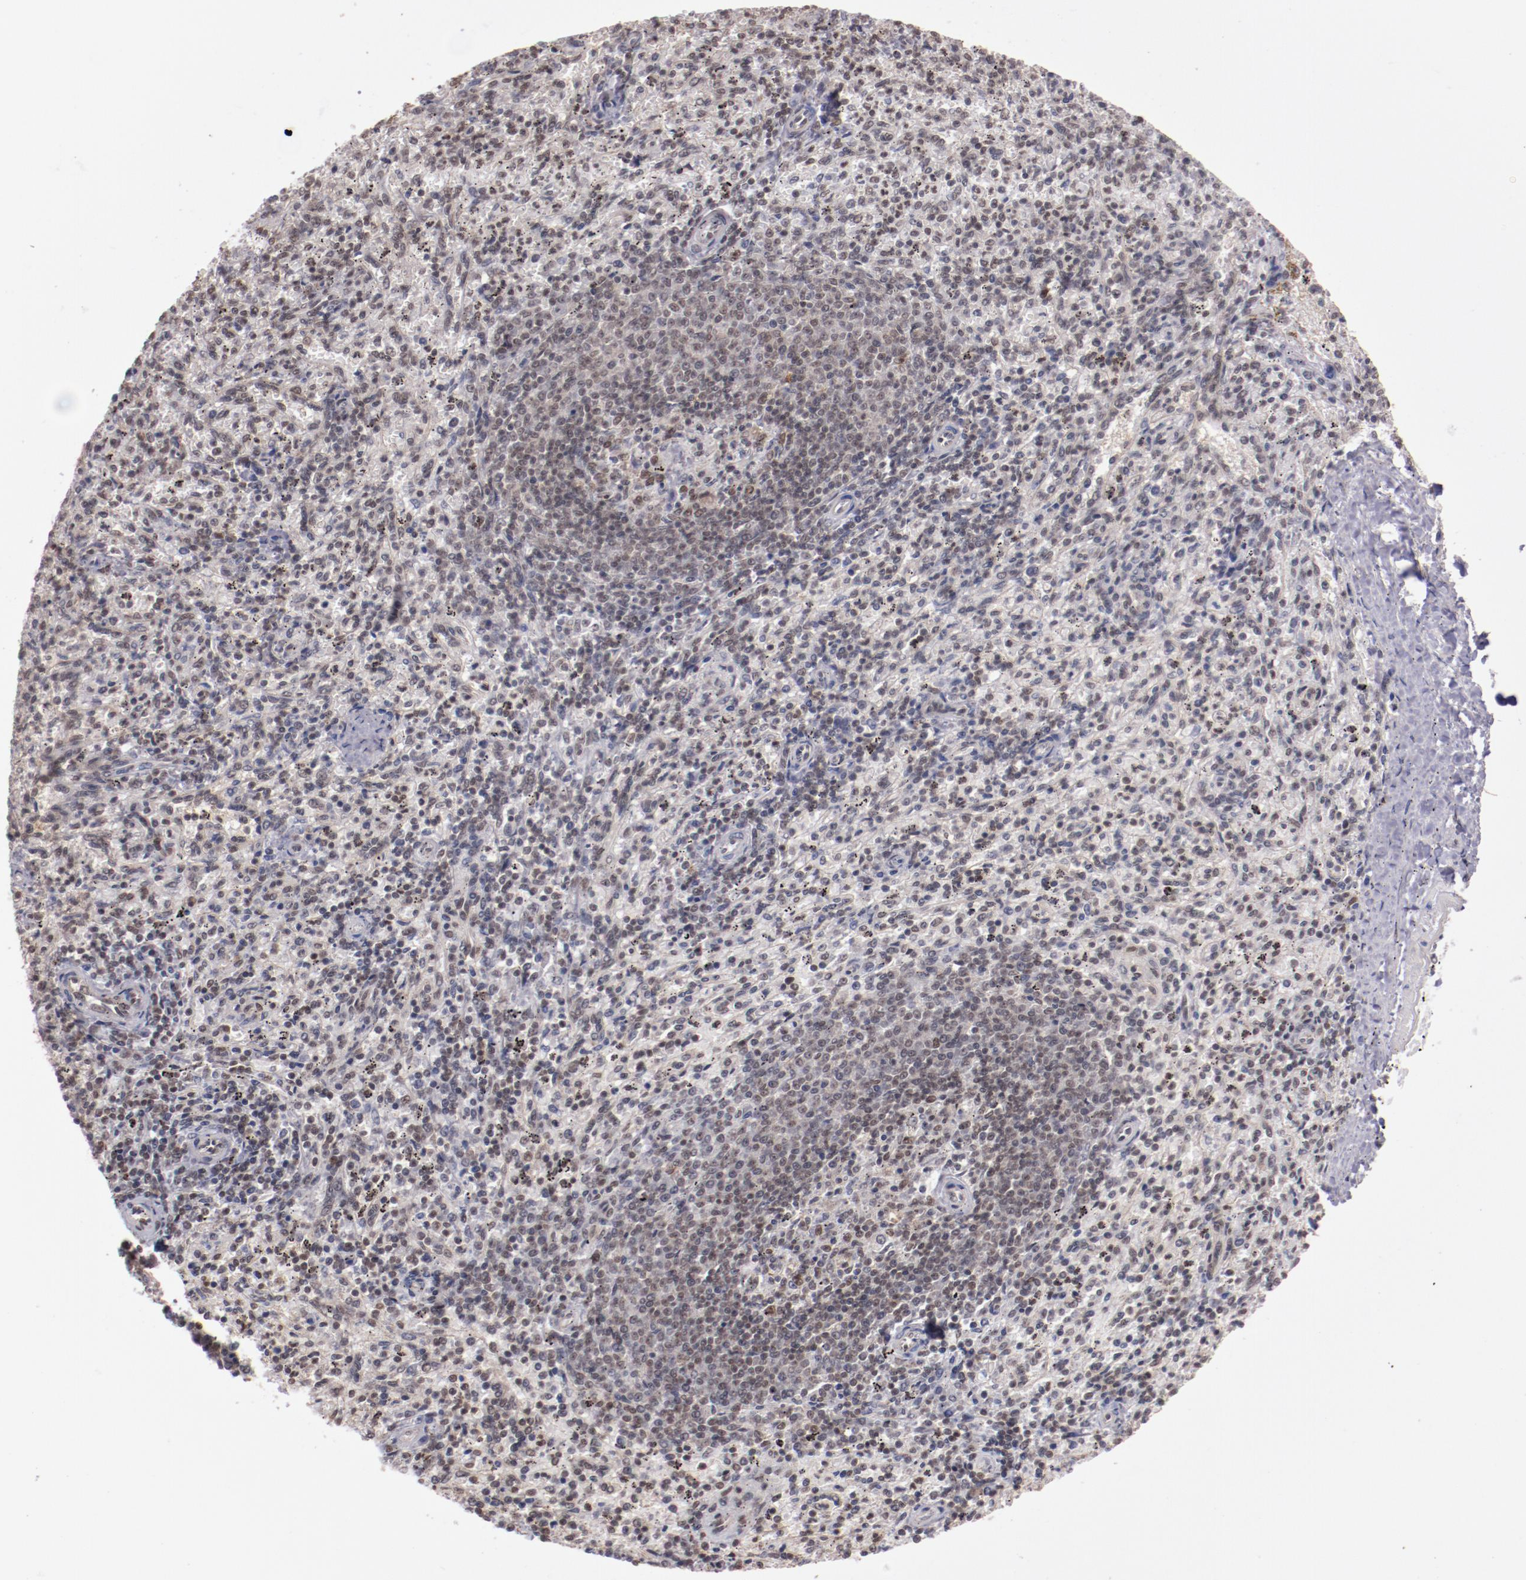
{"staining": {"intensity": "moderate", "quantity": "25%-75%", "location": "nuclear"}, "tissue": "spleen", "cell_type": "Cells in red pulp", "image_type": "normal", "snomed": [{"axis": "morphology", "description": "Normal tissue, NOS"}, {"axis": "topography", "description": "Spleen"}], "caption": "This image displays immunohistochemistry (IHC) staining of unremarkable human spleen, with medium moderate nuclear expression in about 25%-75% of cells in red pulp.", "gene": "STAG2", "patient": {"sex": "female", "age": 10}}